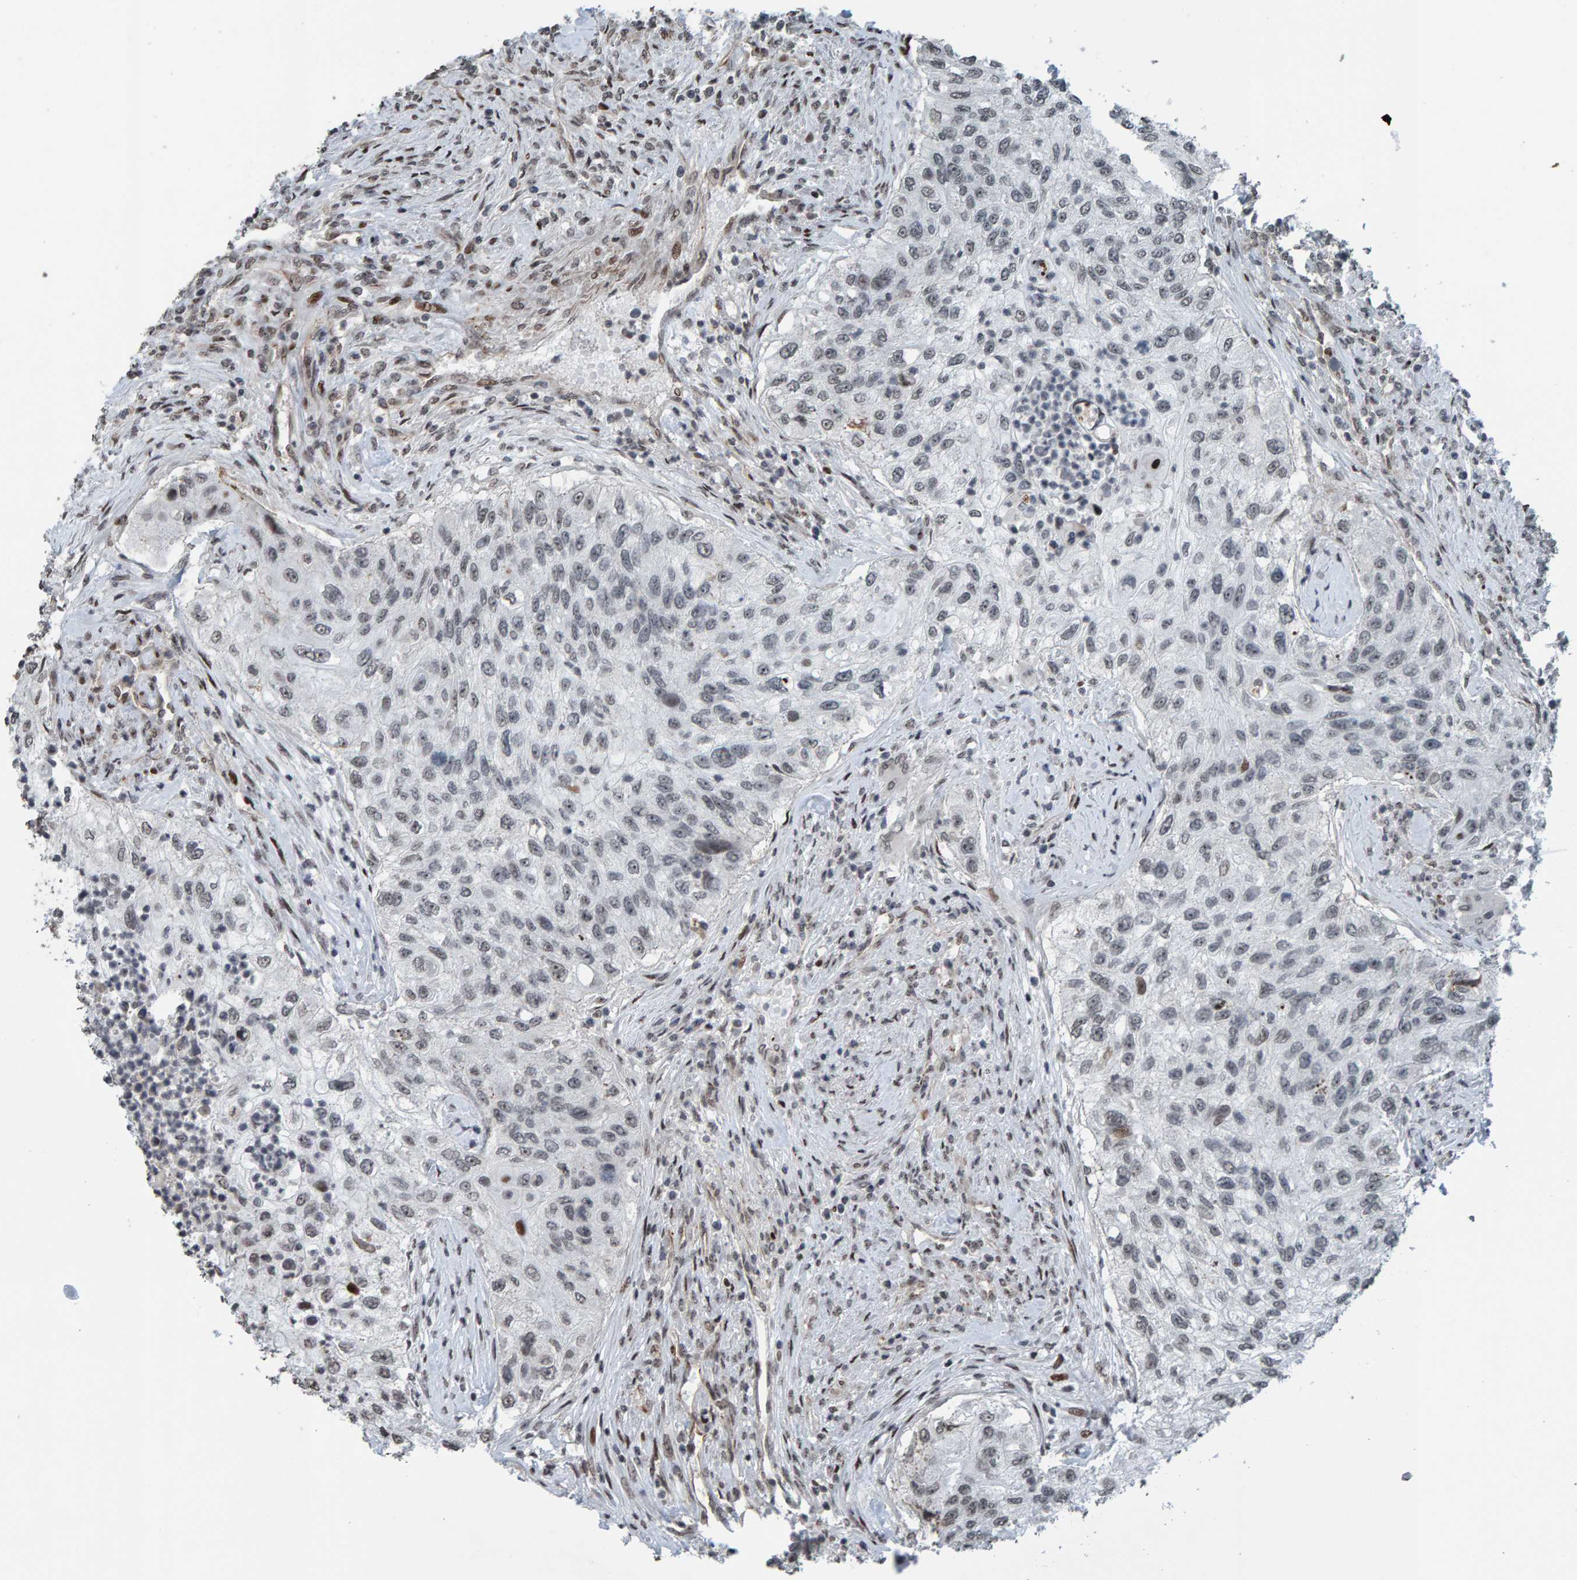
{"staining": {"intensity": "negative", "quantity": "none", "location": "none"}, "tissue": "urothelial cancer", "cell_type": "Tumor cells", "image_type": "cancer", "snomed": [{"axis": "morphology", "description": "Urothelial carcinoma, High grade"}, {"axis": "topography", "description": "Urinary bladder"}], "caption": "Immunohistochemical staining of human urothelial cancer exhibits no significant staining in tumor cells.", "gene": "ZNF366", "patient": {"sex": "female", "age": 60}}